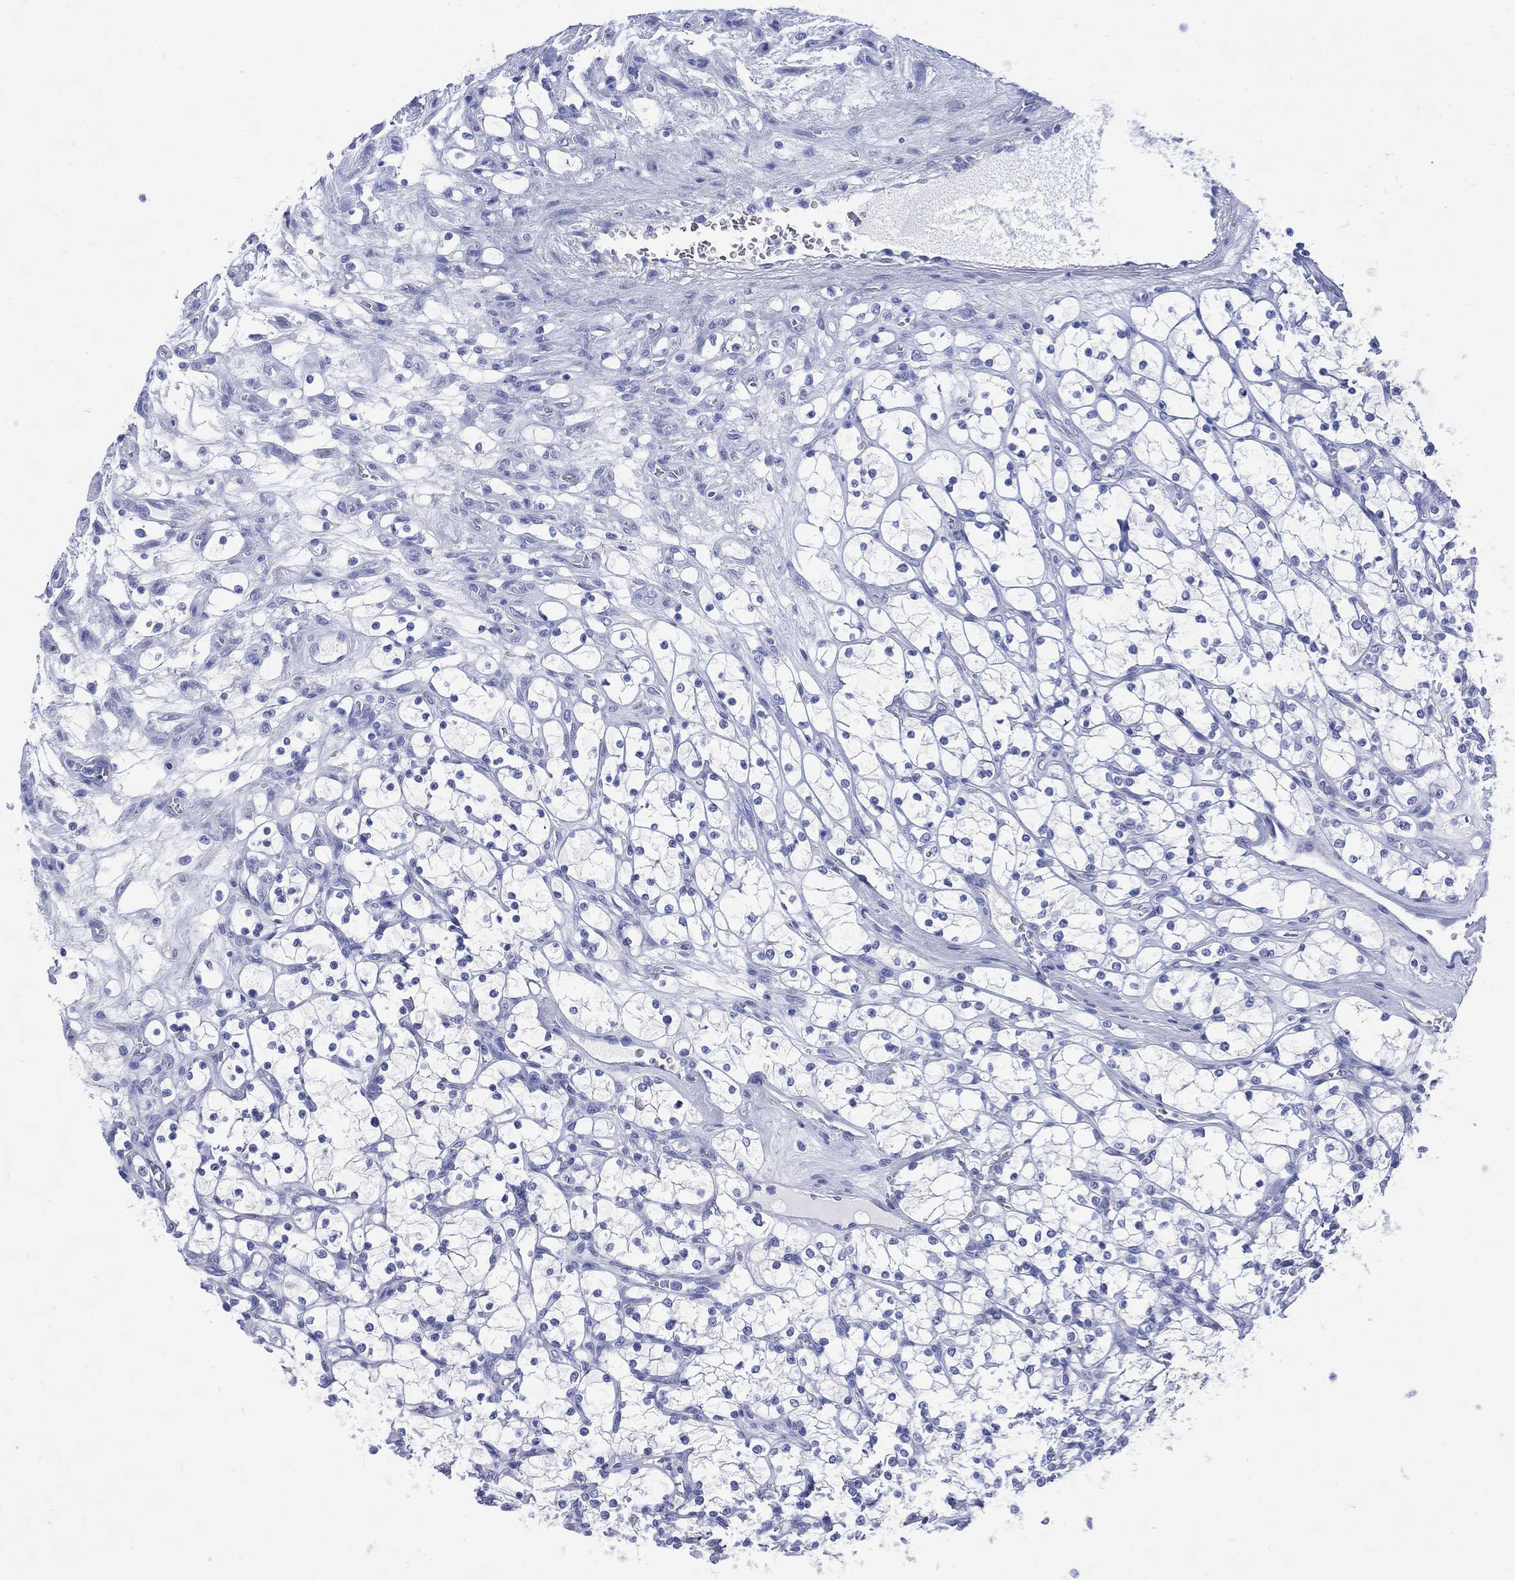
{"staining": {"intensity": "negative", "quantity": "none", "location": "none"}, "tissue": "renal cancer", "cell_type": "Tumor cells", "image_type": "cancer", "snomed": [{"axis": "morphology", "description": "Adenocarcinoma, NOS"}, {"axis": "topography", "description": "Kidney"}], "caption": "Human renal adenocarcinoma stained for a protein using IHC exhibits no expression in tumor cells.", "gene": "SHCBP1L", "patient": {"sex": "female", "age": 69}}